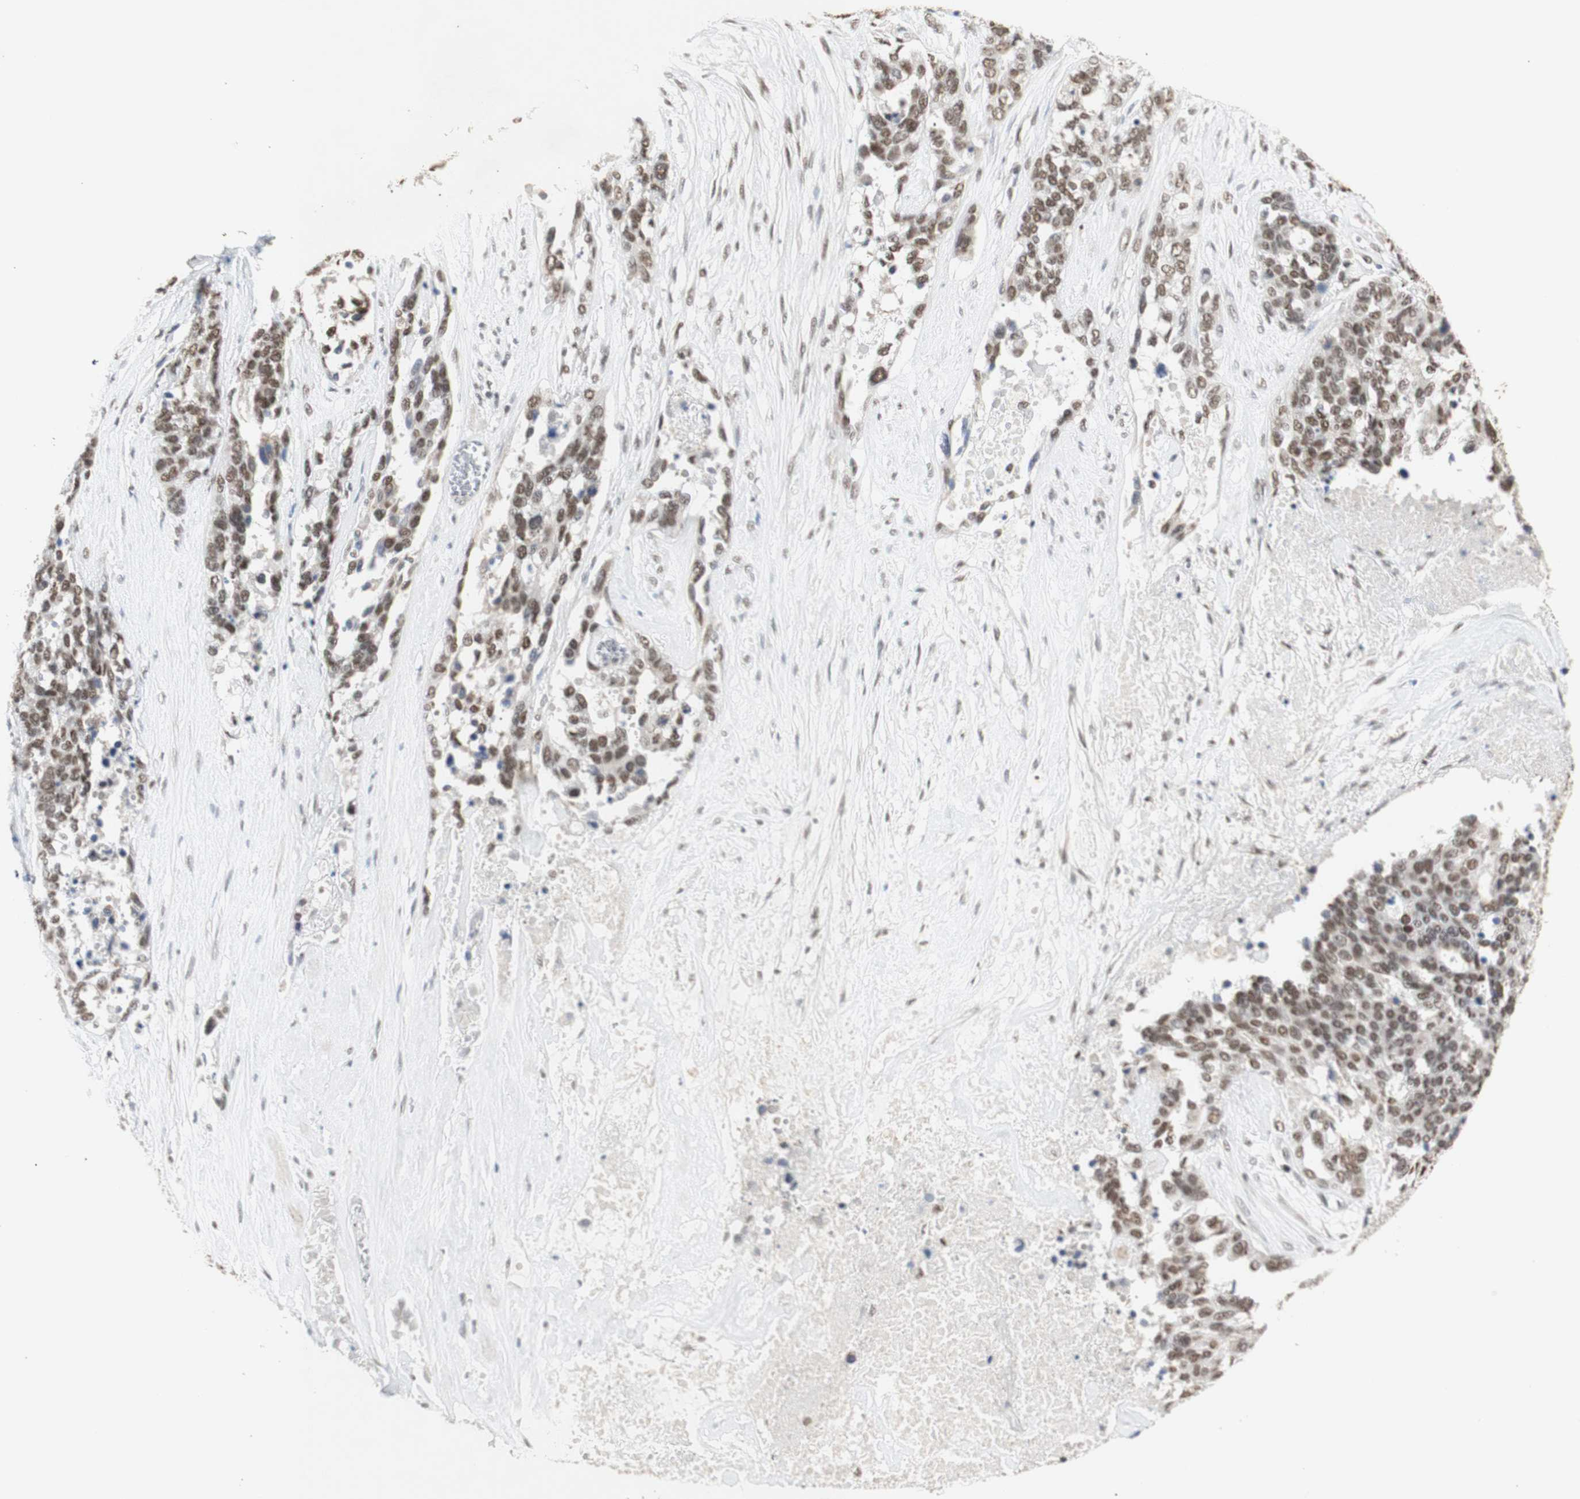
{"staining": {"intensity": "moderate", "quantity": ">75%", "location": "nuclear"}, "tissue": "ovarian cancer", "cell_type": "Tumor cells", "image_type": "cancer", "snomed": [{"axis": "morphology", "description": "Cystadenocarcinoma, serous, NOS"}, {"axis": "topography", "description": "Ovary"}], "caption": "Human serous cystadenocarcinoma (ovarian) stained with a protein marker shows moderate staining in tumor cells.", "gene": "SNRPB", "patient": {"sex": "female", "age": 44}}